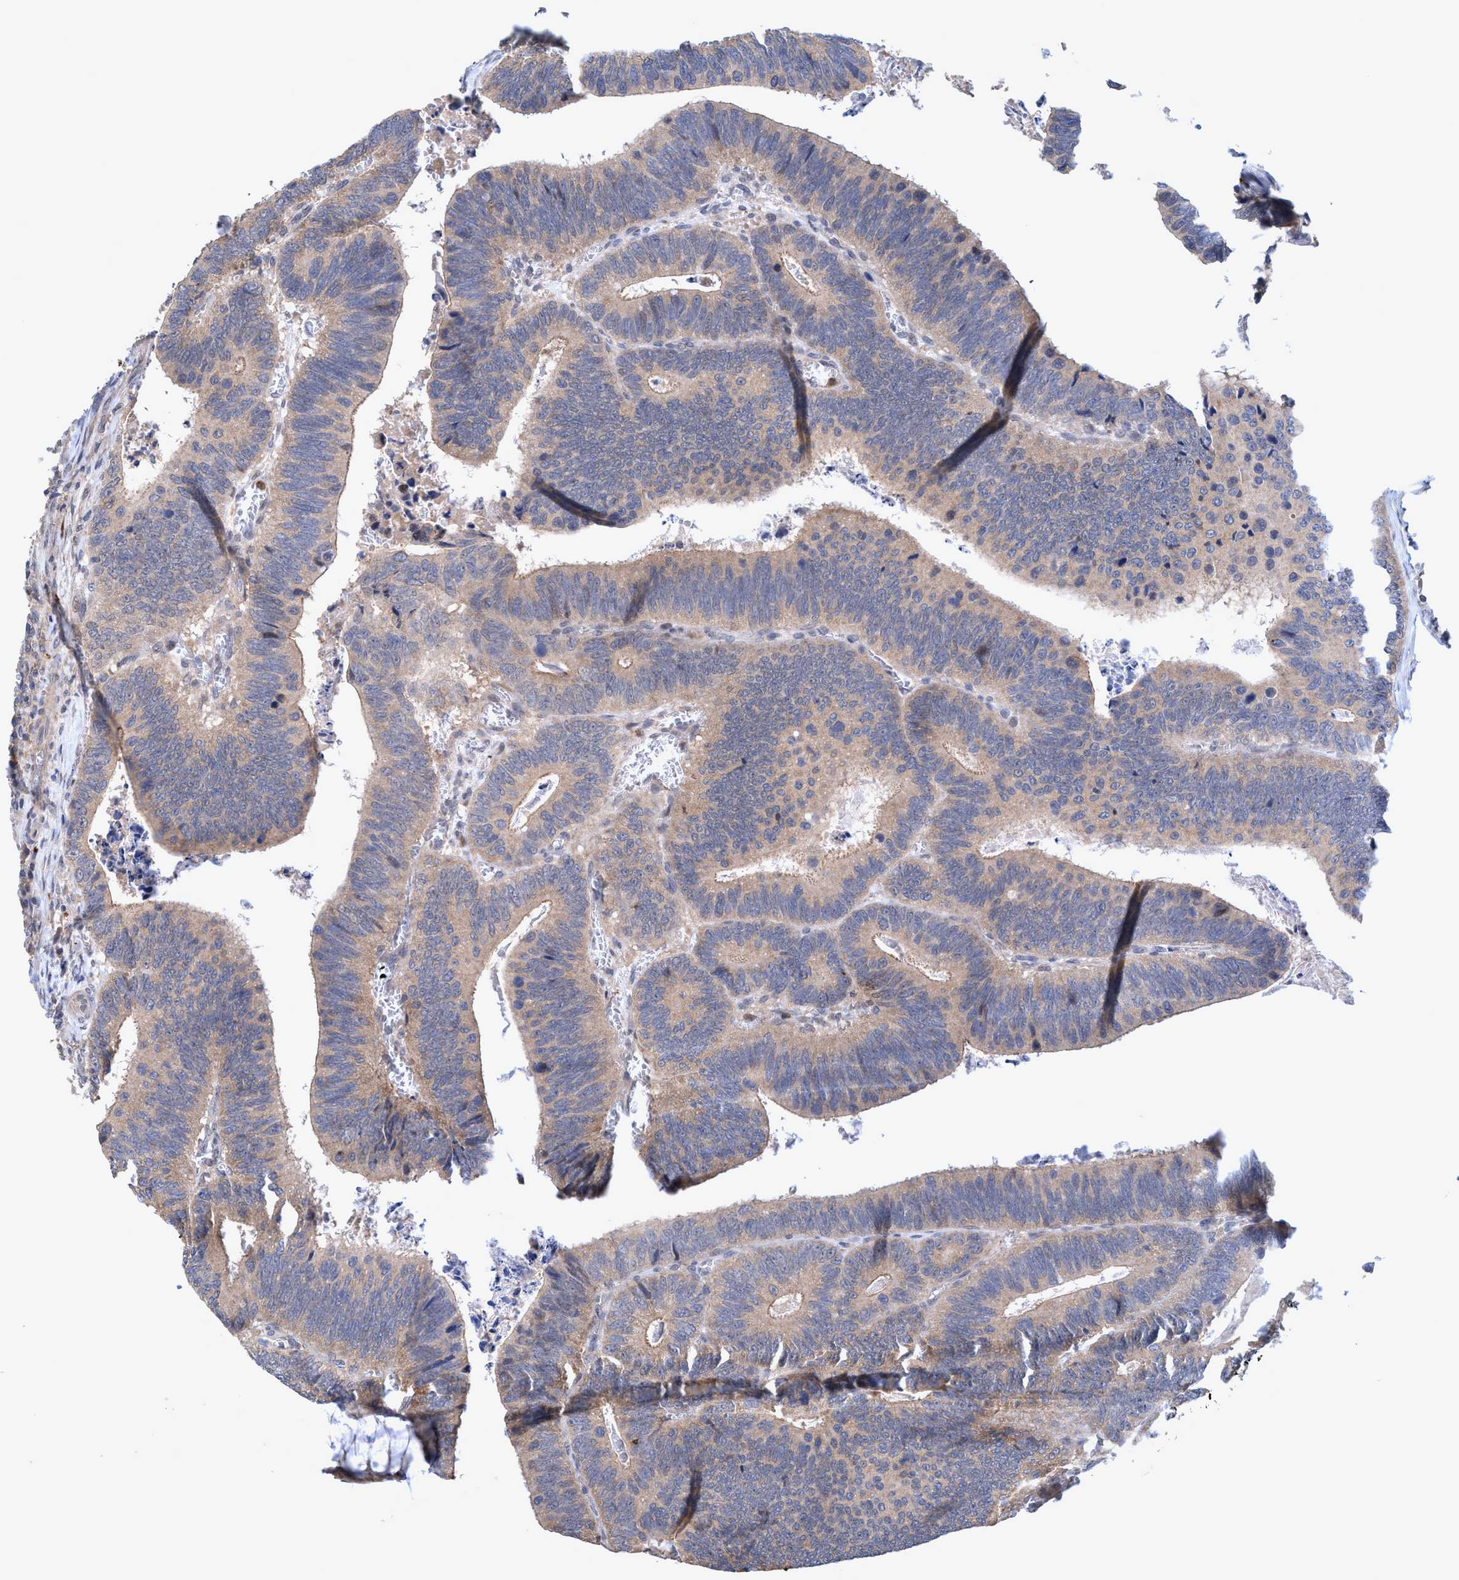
{"staining": {"intensity": "weak", "quantity": ">75%", "location": "cytoplasmic/membranous"}, "tissue": "colorectal cancer", "cell_type": "Tumor cells", "image_type": "cancer", "snomed": [{"axis": "morphology", "description": "Inflammation, NOS"}, {"axis": "morphology", "description": "Adenocarcinoma, NOS"}, {"axis": "topography", "description": "Colon"}], "caption": "Colorectal cancer (adenocarcinoma) stained with a brown dye displays weak cytoplasmic/membranous positive expression in about >75% of tumor cells.", "gene": "ZNF677", "patient": {"sex": "male", "age": 72}}